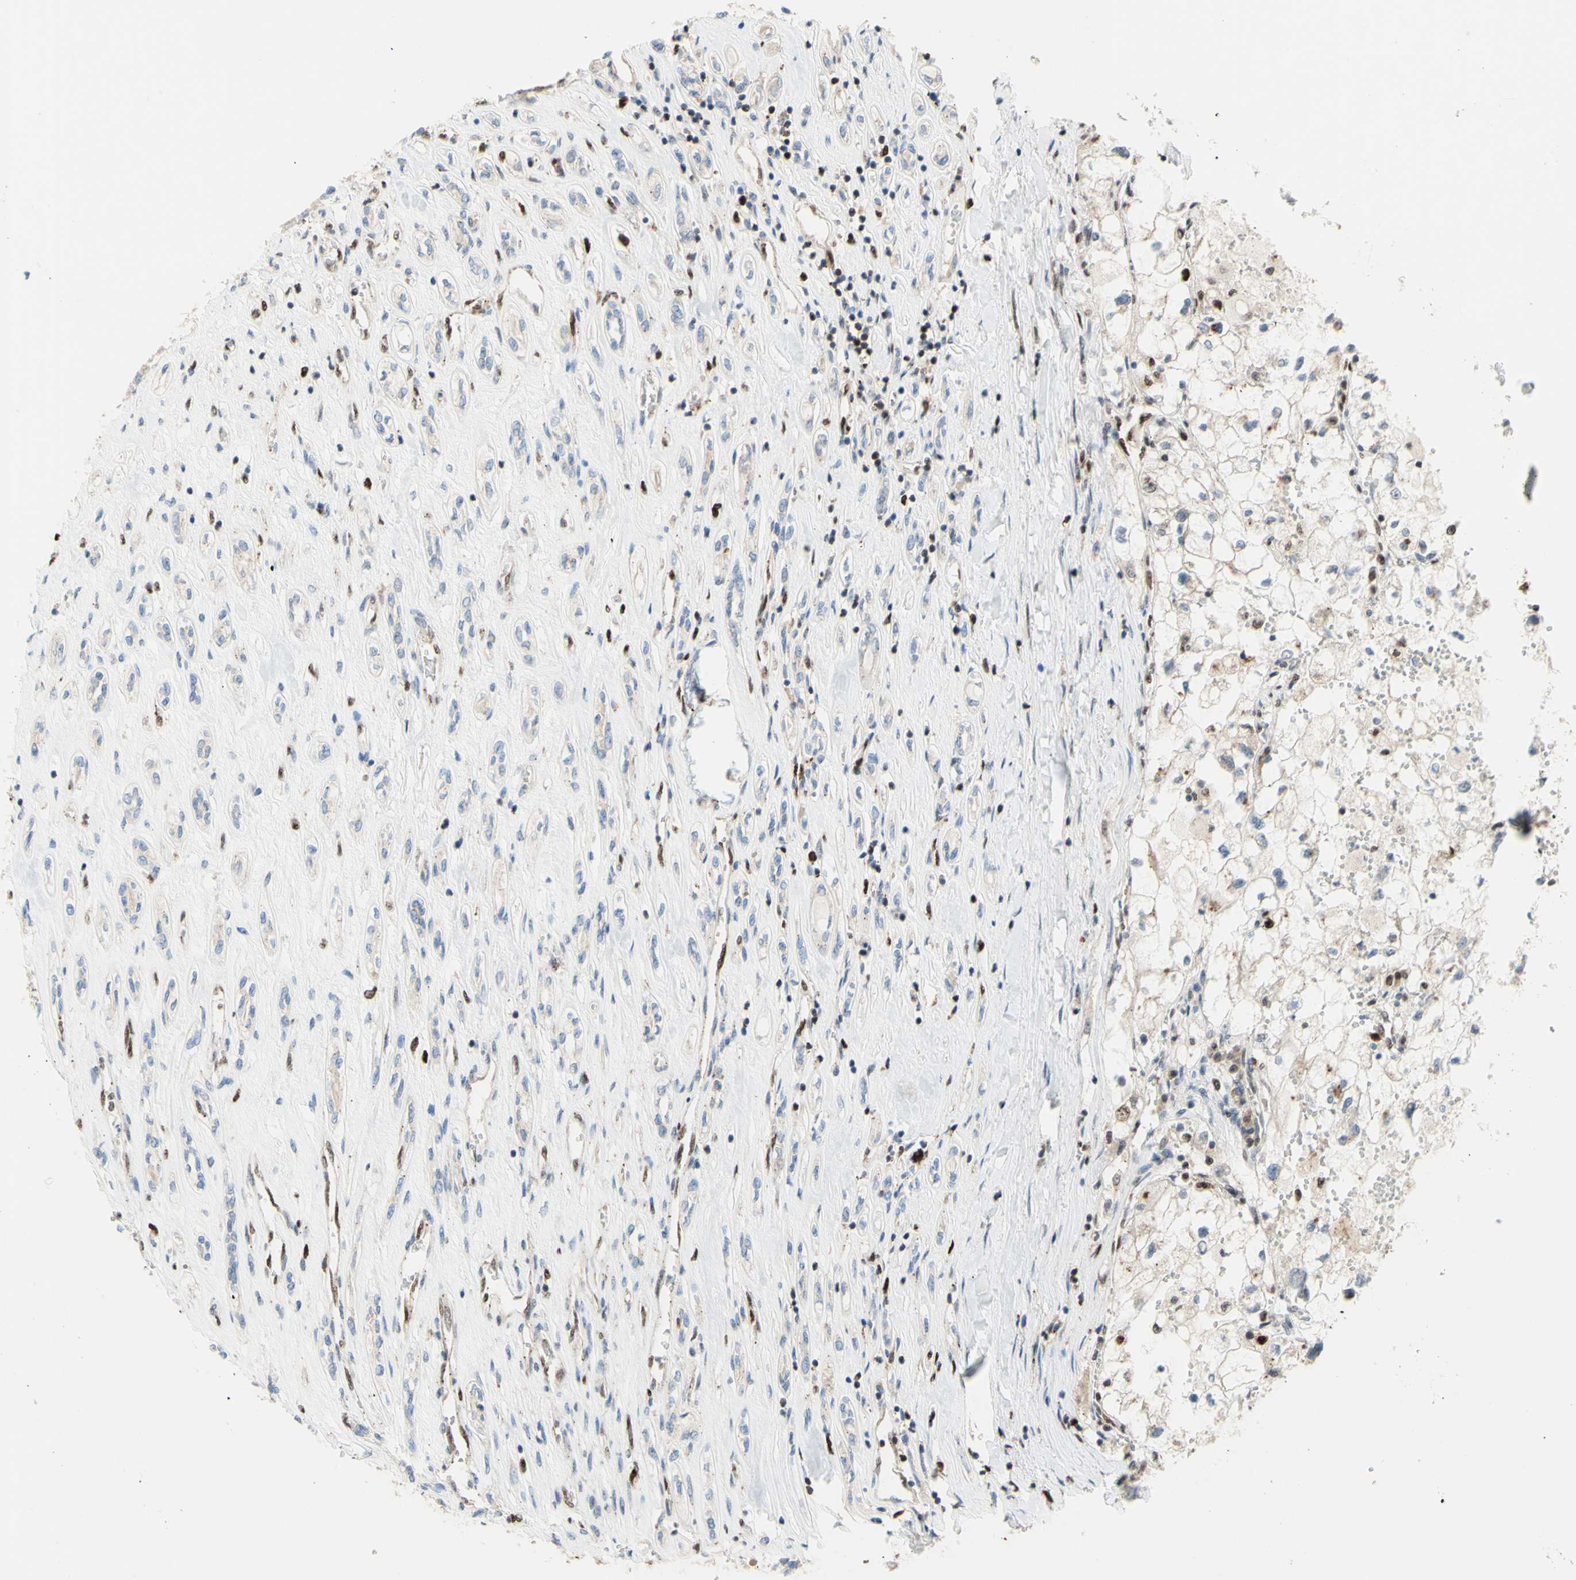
{"staining": {"intensity": "weak", "quantity": ">75%", "location": "cytoplasmic/membranous"}, "tissue": "renal cancer", "cell_type": "Tumor cells", "image_type": "cancer", "snomed": [{"axis": "morphology", "description": "Adenocarcinoma, NOS"}, {"axis": "topography", "description": "Kidney"}], "caption": "High-magnification brightfield microscopy of renal cancer stained with DAB (brown) and counterstained with hematoxylin (blue). tumor cells exhibit weak cytoplasmic/membranous positivity is present in about>75% of cells.", "gene": "EED", "patient": {"sex": "female", "age": 70}}